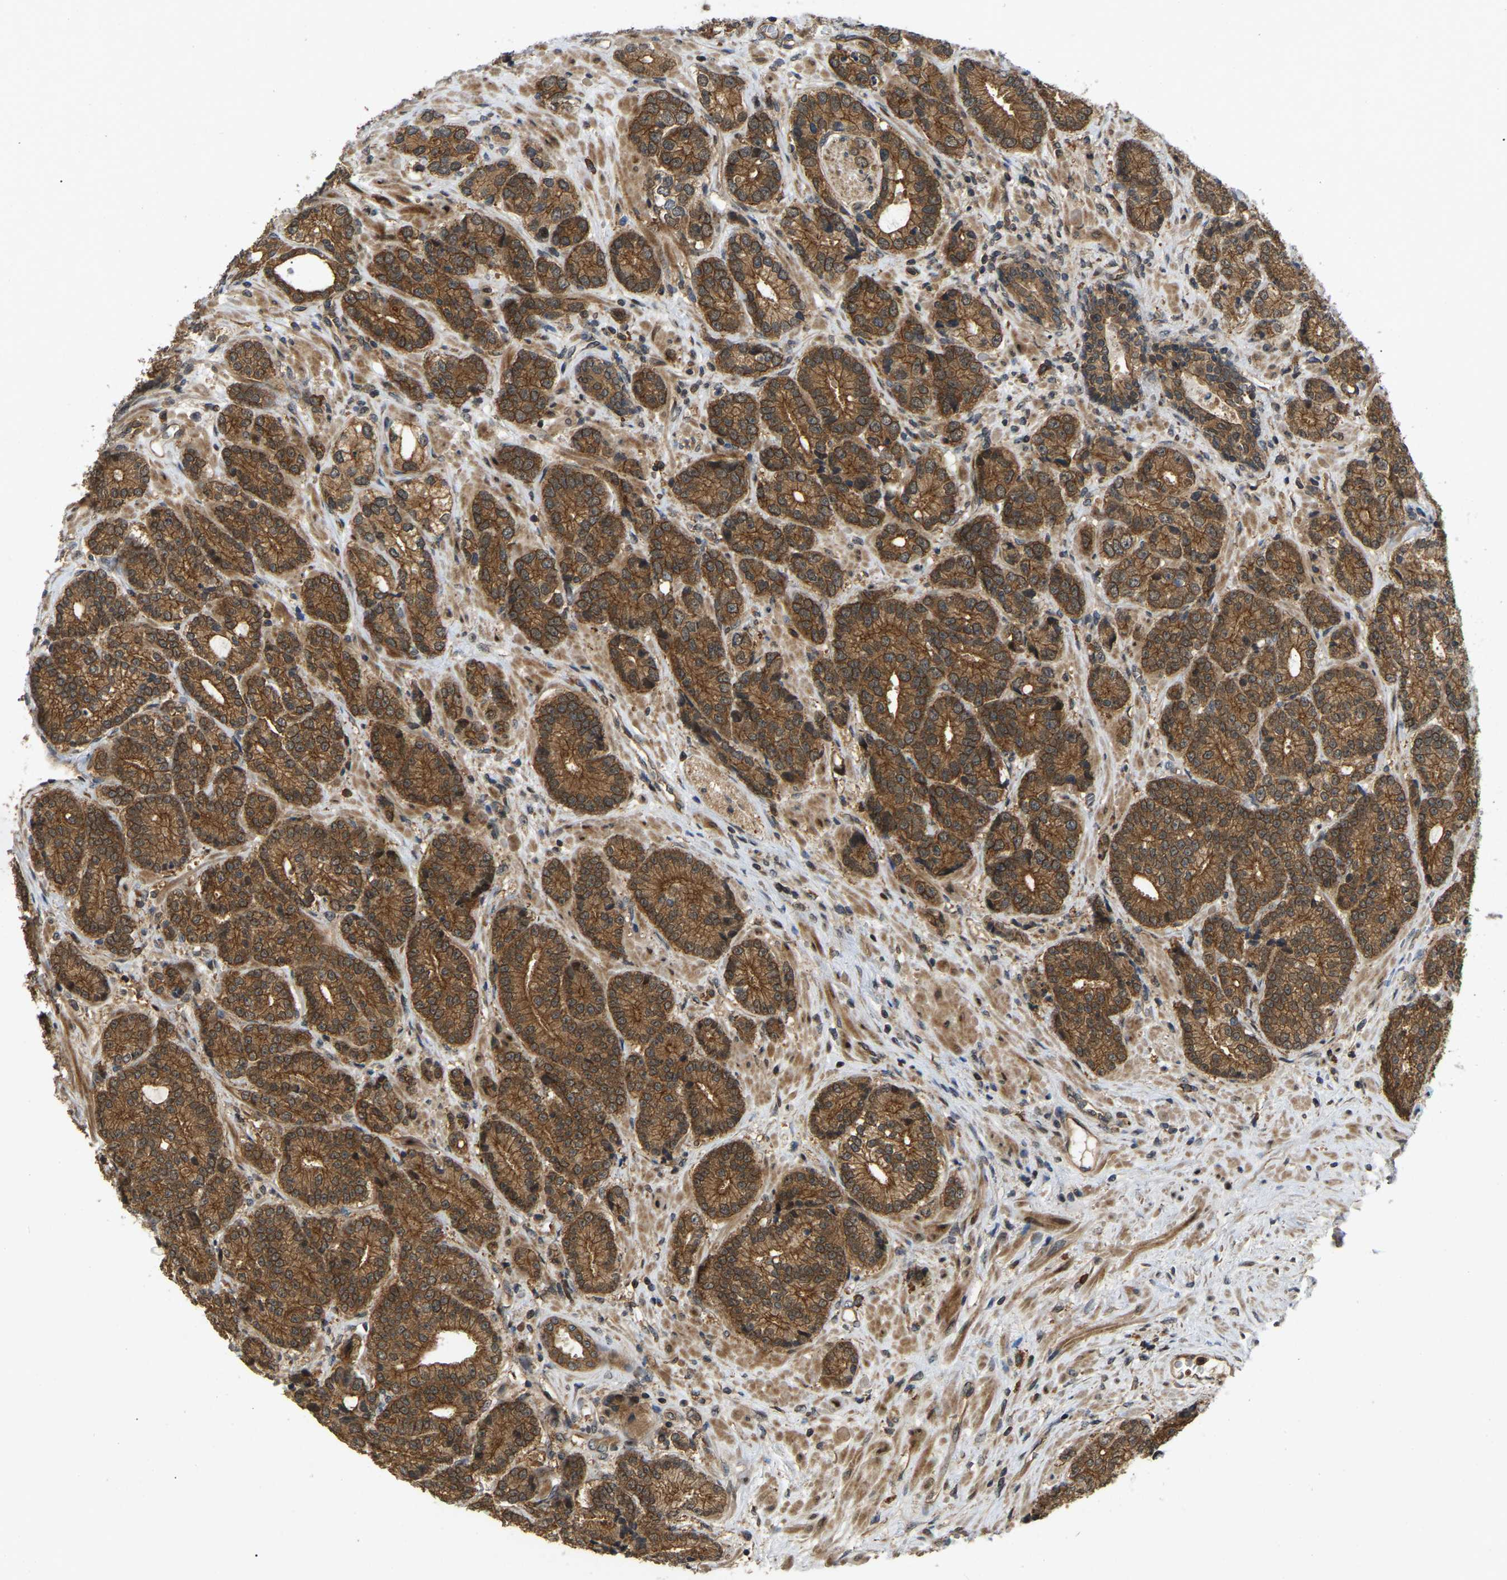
{"staining": {"intensity": "strong", "quantity": ">75%", "location": "cytoplasmic/membranous,nuclear"}, "tissue": "prostate cancer", "cell_type": "Tumor cells", "image_type": "cancer", "snomed": [{"axis": "morphology", "description": "Adenocarcinoma, High grade"}, {"axis": "topography", "description": "Prostate"}], "caption": "This histopathology image shows immunohistochemistry (IHC) staining of prostate adenocarcinoma (high-grade), with high strong cytoplasmic/membranous and nuclear expression in about >75% of tumor cells.", "gene": "KIAA1549", "patient": {"sex": "male", "age": 61}}